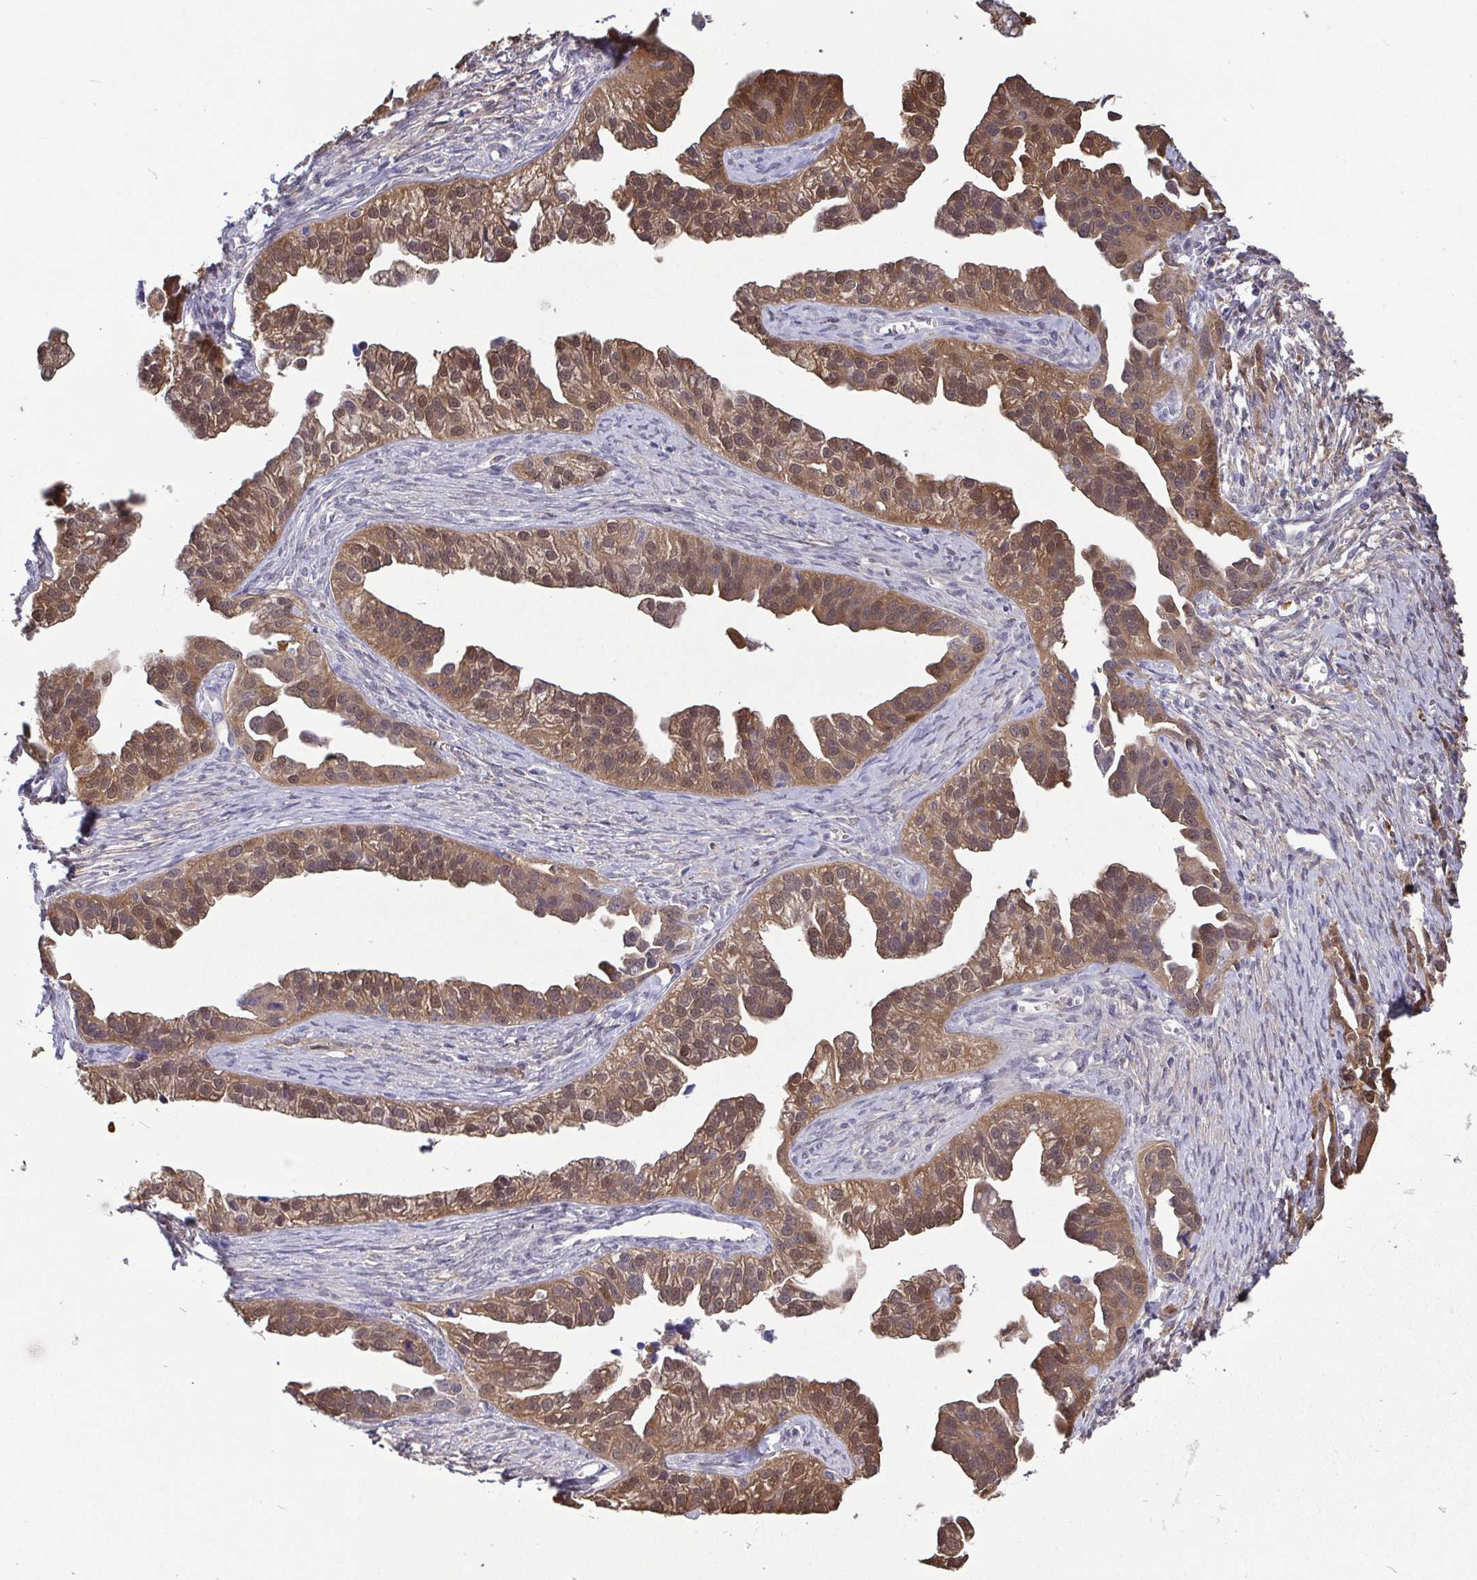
{"staining": {"intensity": "strong", "quantity": ">75%", "location": "cytoplasmic/membranous,nuclear"}, "tissue": "ovarian cancer", "cell_type": "Tumor cells", "image_type": "cancer", "snomed": [{"axis": "morphology", "description": "Cystadenocarcinoma, serous, NOS"}, {"axis": "topography", "description": "Ovary"}], "caption": "Serous cystadenocarcinoma (ovarian) stained with immunohistochemistry (IHC) displays strong cytoplasmic/membranous and nuclear staining in approximately >75% of tumor cells.", "gene": "IDH1", "patient": {"sex": "female", "age": 75}}